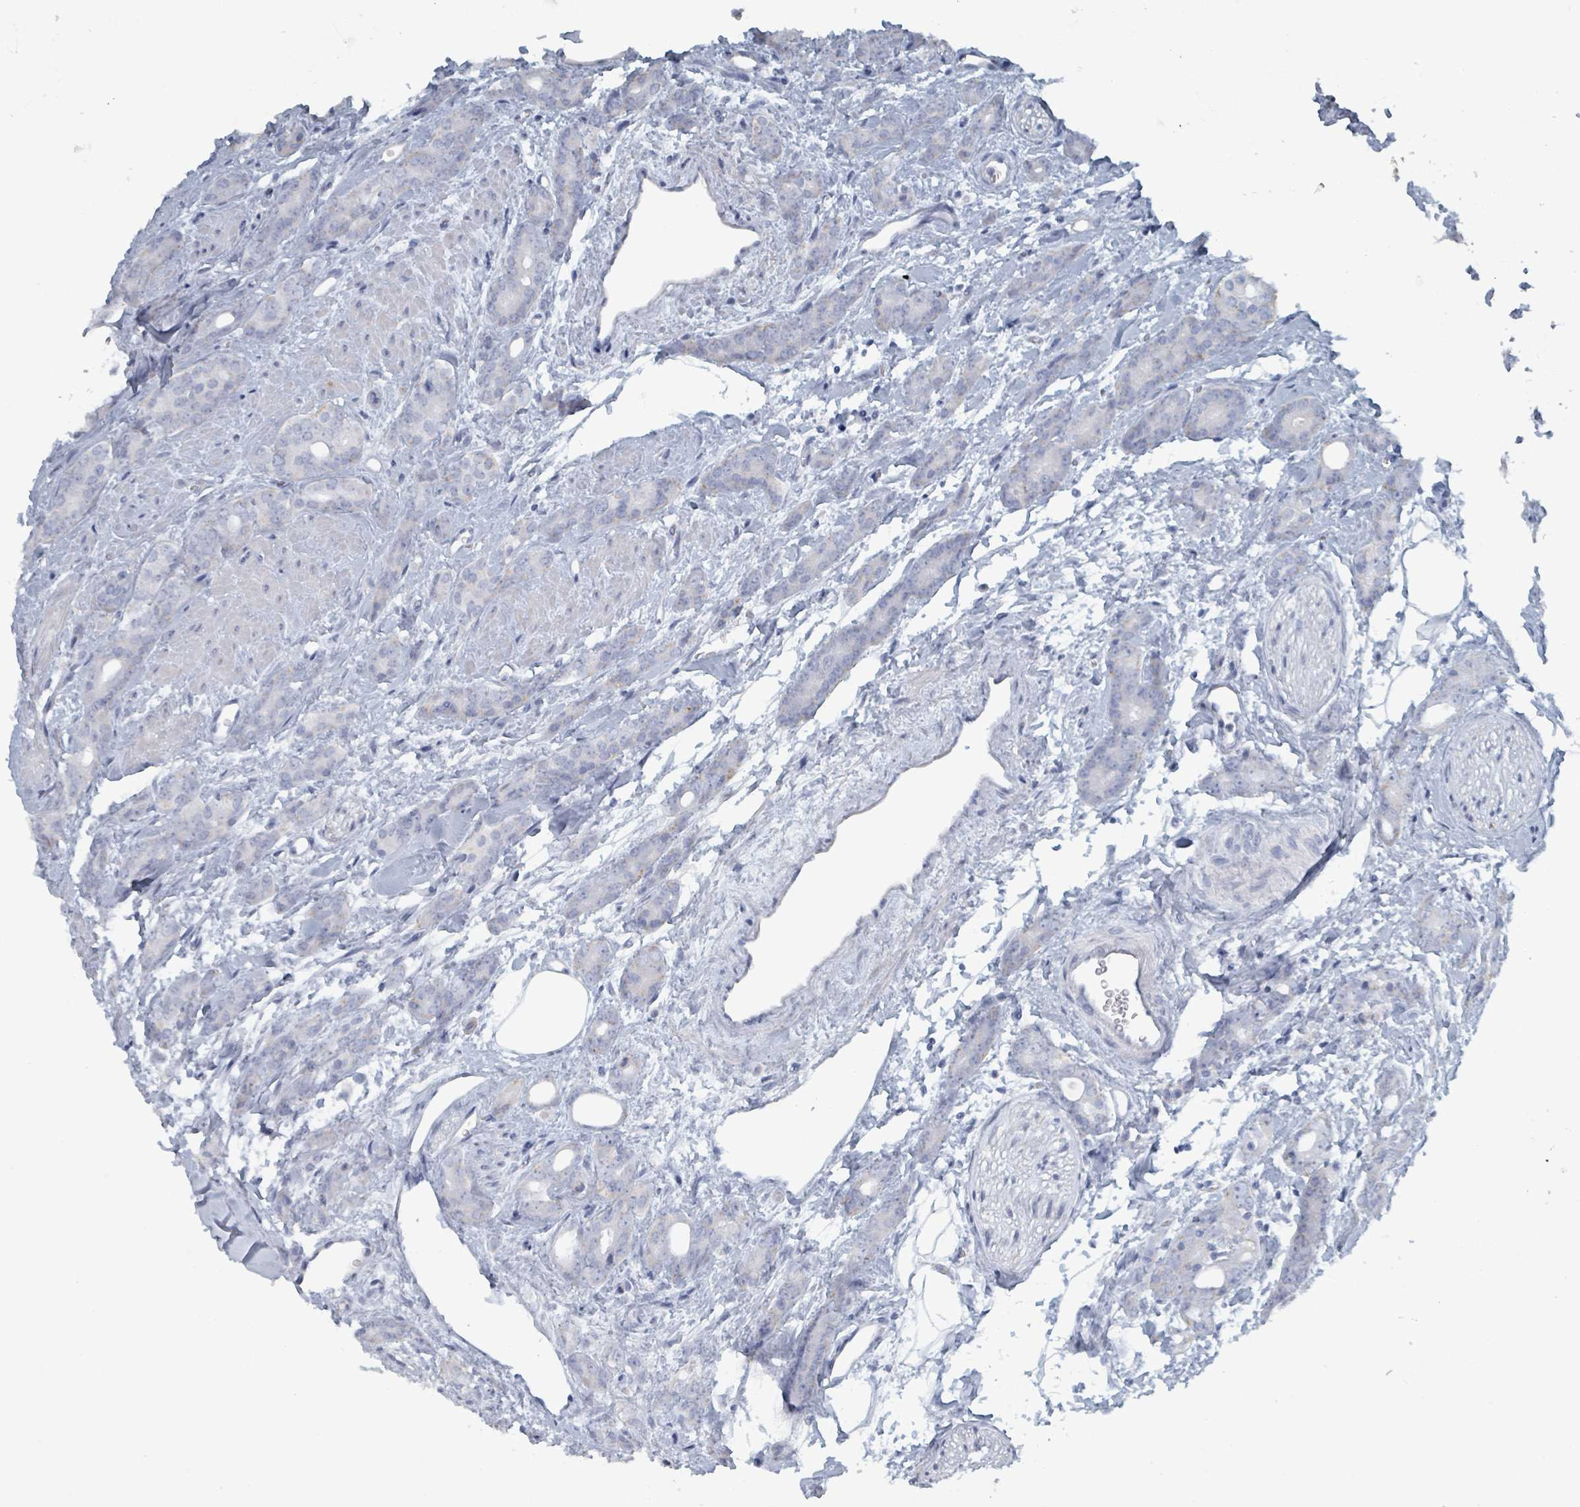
{"staining": {"intensity": "negative", "quantity": "none", "location": "none"}, "tissue": "prostate cancer", "cell_type": "Tumor cells", "image_type": "cancer", "snomed": [{"axis": "morphology", "description": "Adenocarcinoma, High grade"}, {"axis": "topography", "description": "Prostate"}], "caption": "Tumor cells show no significant staining in prostate cancer.", "gene": "HEATR5A", "patient": {"sex": "male", "age": 62}}